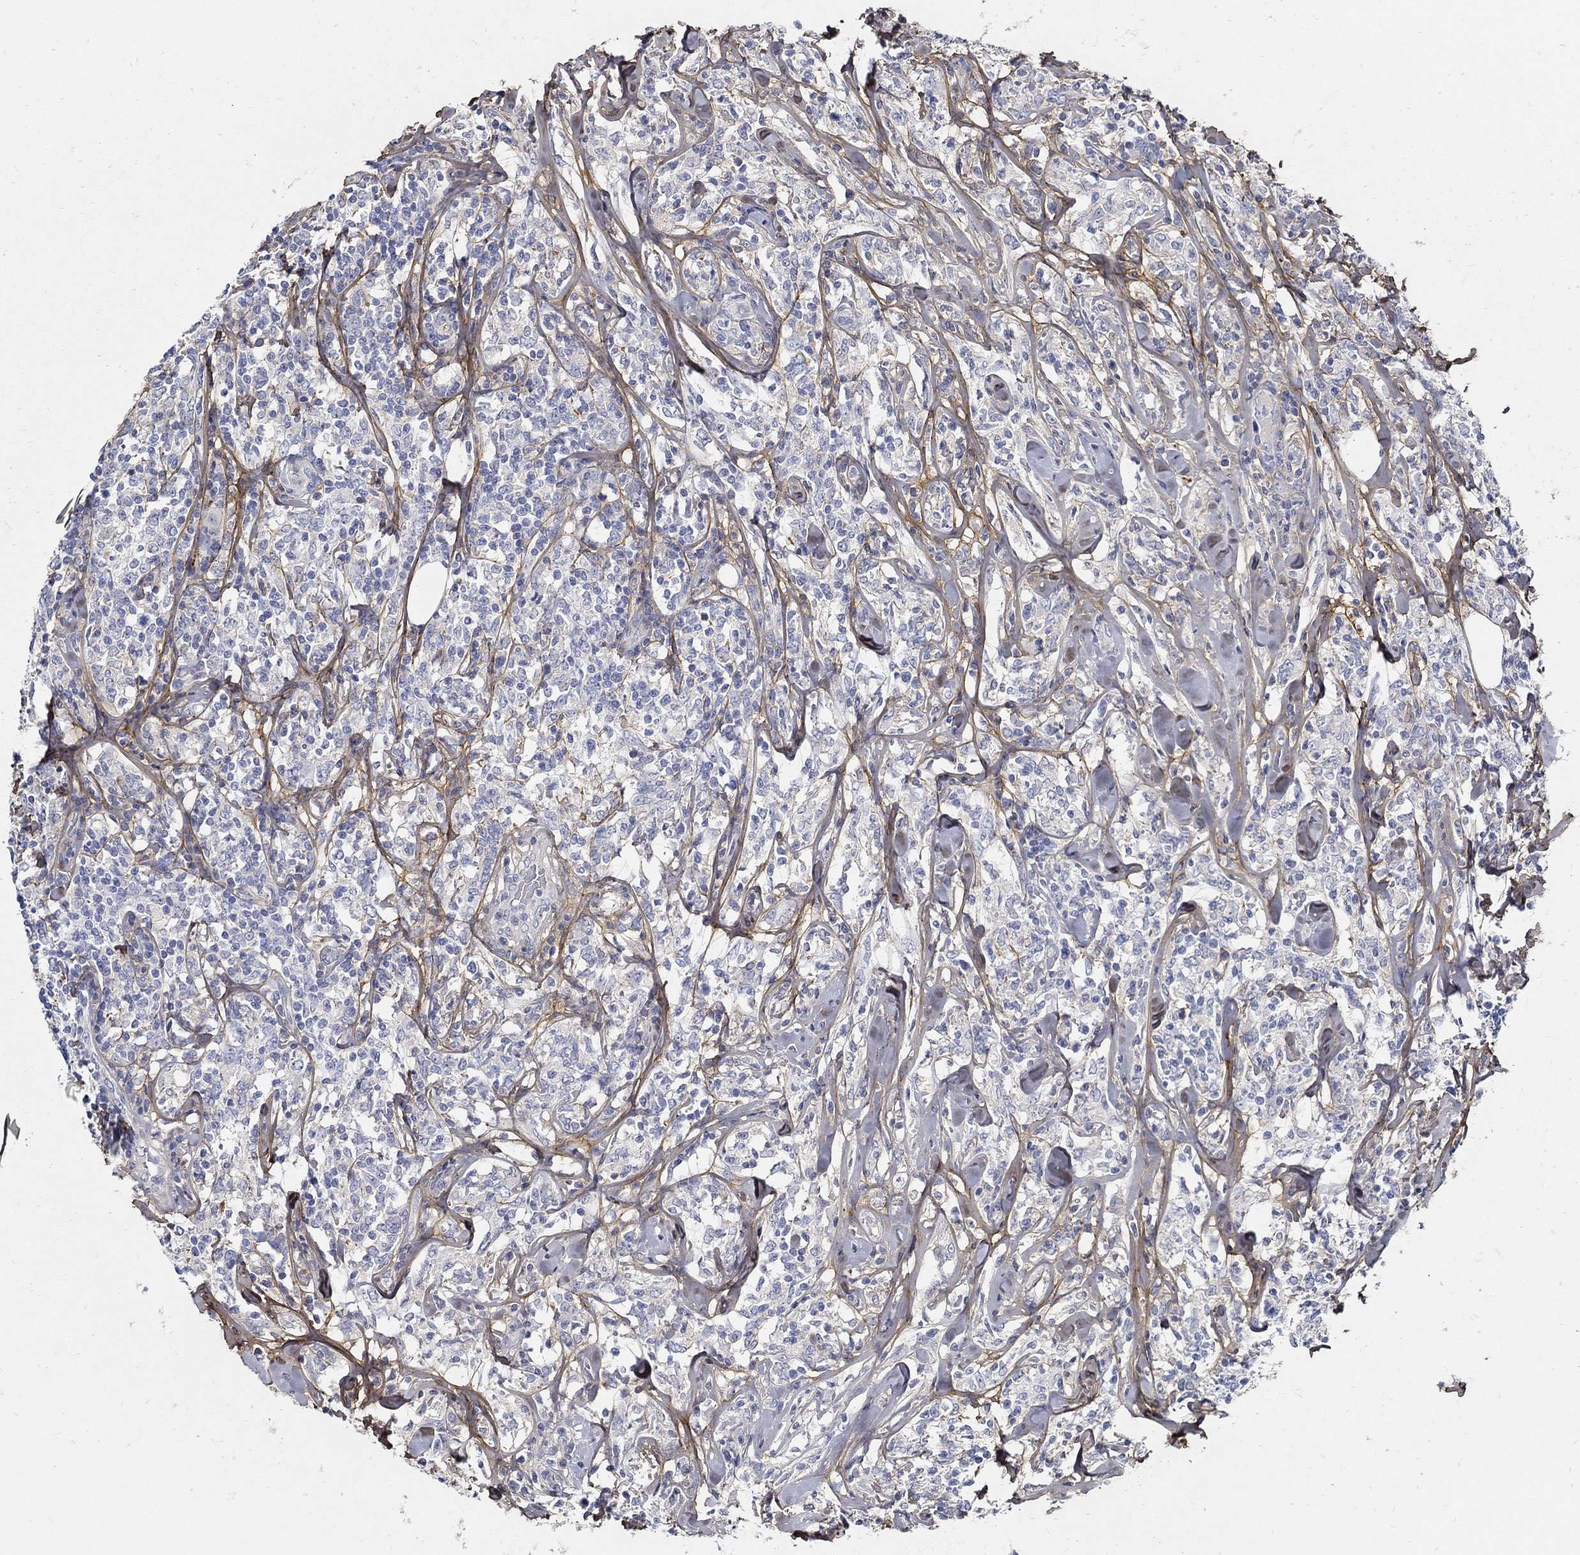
{"staining": {"intensity": "negative", "quantity": "none", "location": "none"}, "tissue": "lymphoma", "cell_type": "Tumor cells", "image_type": "cancer", "snomed": [{"axis": "morphology", "description": "Malignant lymphoma, non-Hodgkin's type, High grade"}, {"axis": "topography", "description": "Lymph node"}], "caption": "High magnification brightfield microscopy of malignant lymphoma, non-Hodgkin's type (high-grade) stained with DAB (brown) and counterstained with hematoxylin (blue): tumor cells show no significant positivity.", "gene": "TGFBI", "patient": {"sex": "female", "age": 84}}